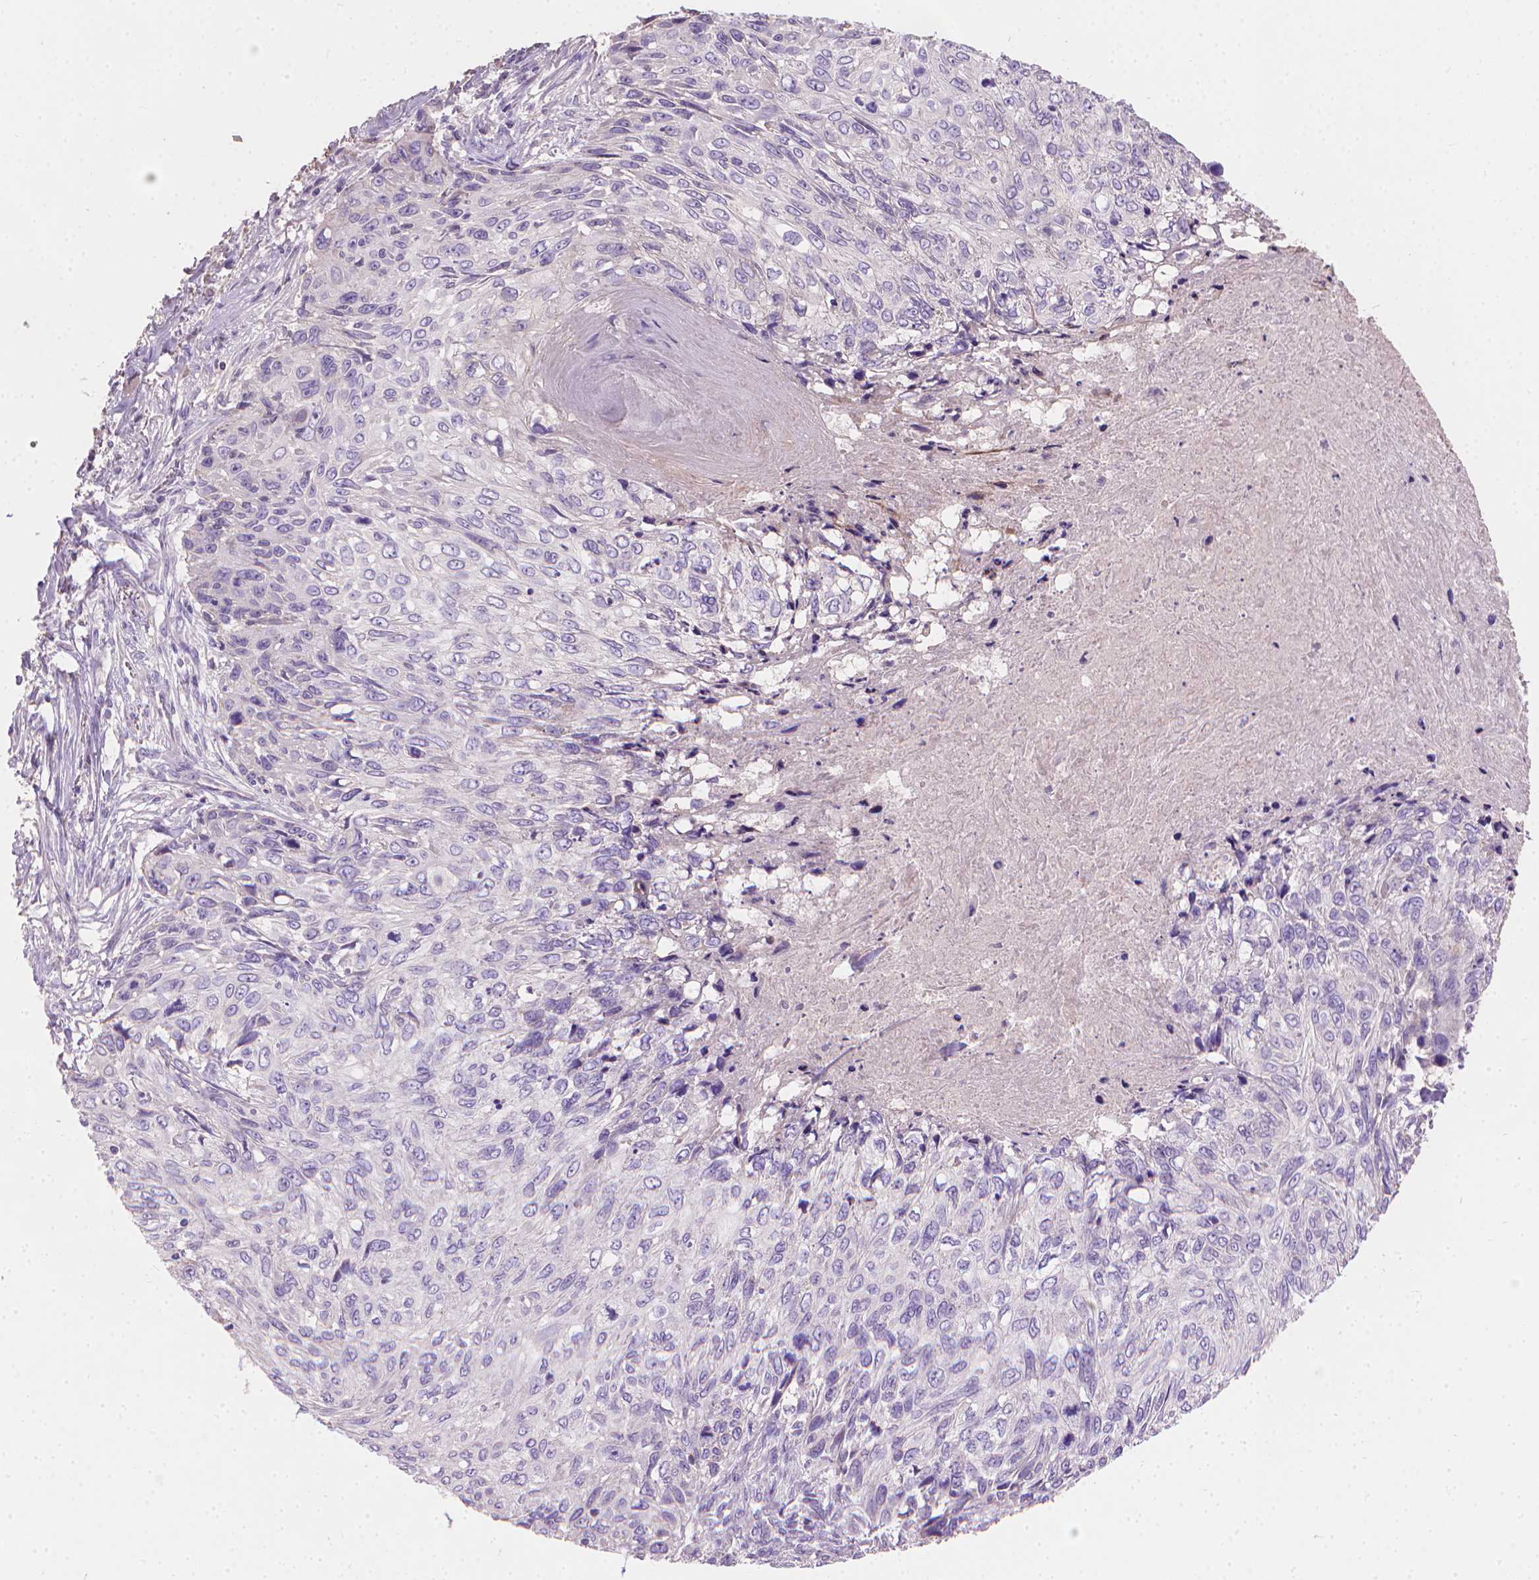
{"staining": {"intensity": "negative", "quantity": "none", "location": "none"}, "tissue": "skin cancer", "cell_type": "Tumor cells", "image_type": "cancer", "snomed": [{"axis": "morphology", "description": "Squamous cell carcinoma, NOS"}, {"axis": "topography", "description": "Skin"}], "caption": "Immunohistochemistry (IHC) of squamous cell carcinoma (skin) exhibits no staining in tumor cells. (DAB immunohistochemistry visualized using brightfield microscopy, high magnification).", "gene": "CABCOCO1", "patient": {"sex": "male", "age": 92}}